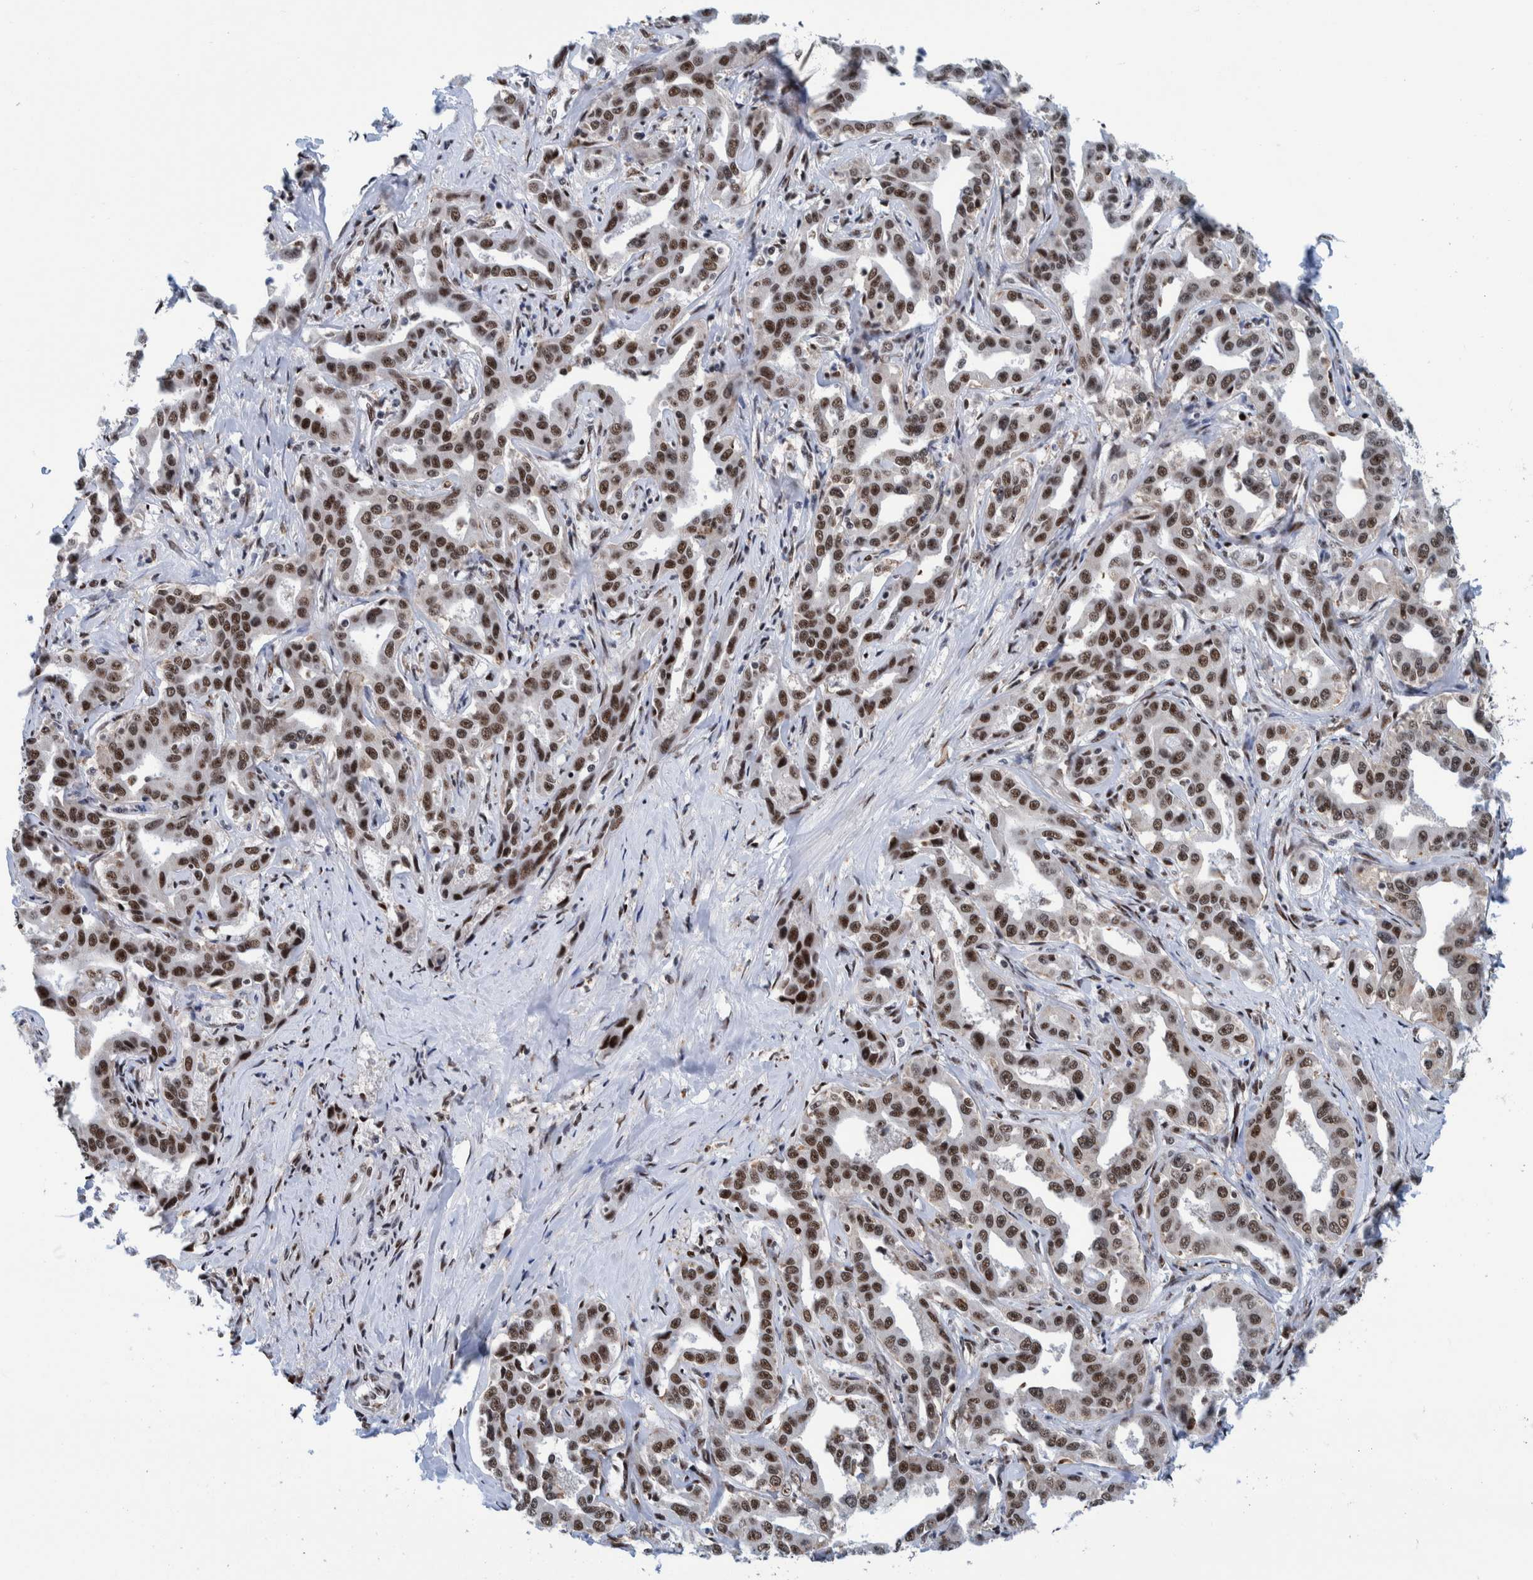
{"staining": {"intensity": "strong", "quantity": "25%-75%", "location": "nuclear"}, "tissue": "liver cancer", "cell_type": "Tumor cells", "image_type": "cancer", "snomed": [{"axis": "morphology", "description": "Cholangiocarcinoma"}, {"axis": "topography", "description": "Liver"}], "caption": "A micrograph of liver cancer stained for a protein displays strong nuclear brown staining in tumor cells. The staining was performed using DAB (3,3'-diaminobenzidine) to visualize the protein expression in brown, while the nuclei were stained in blue with hematoxylin (Magnification: 20x).", "gene": "EFTUD2", "patient": {"sex": "male", "age": 59}}